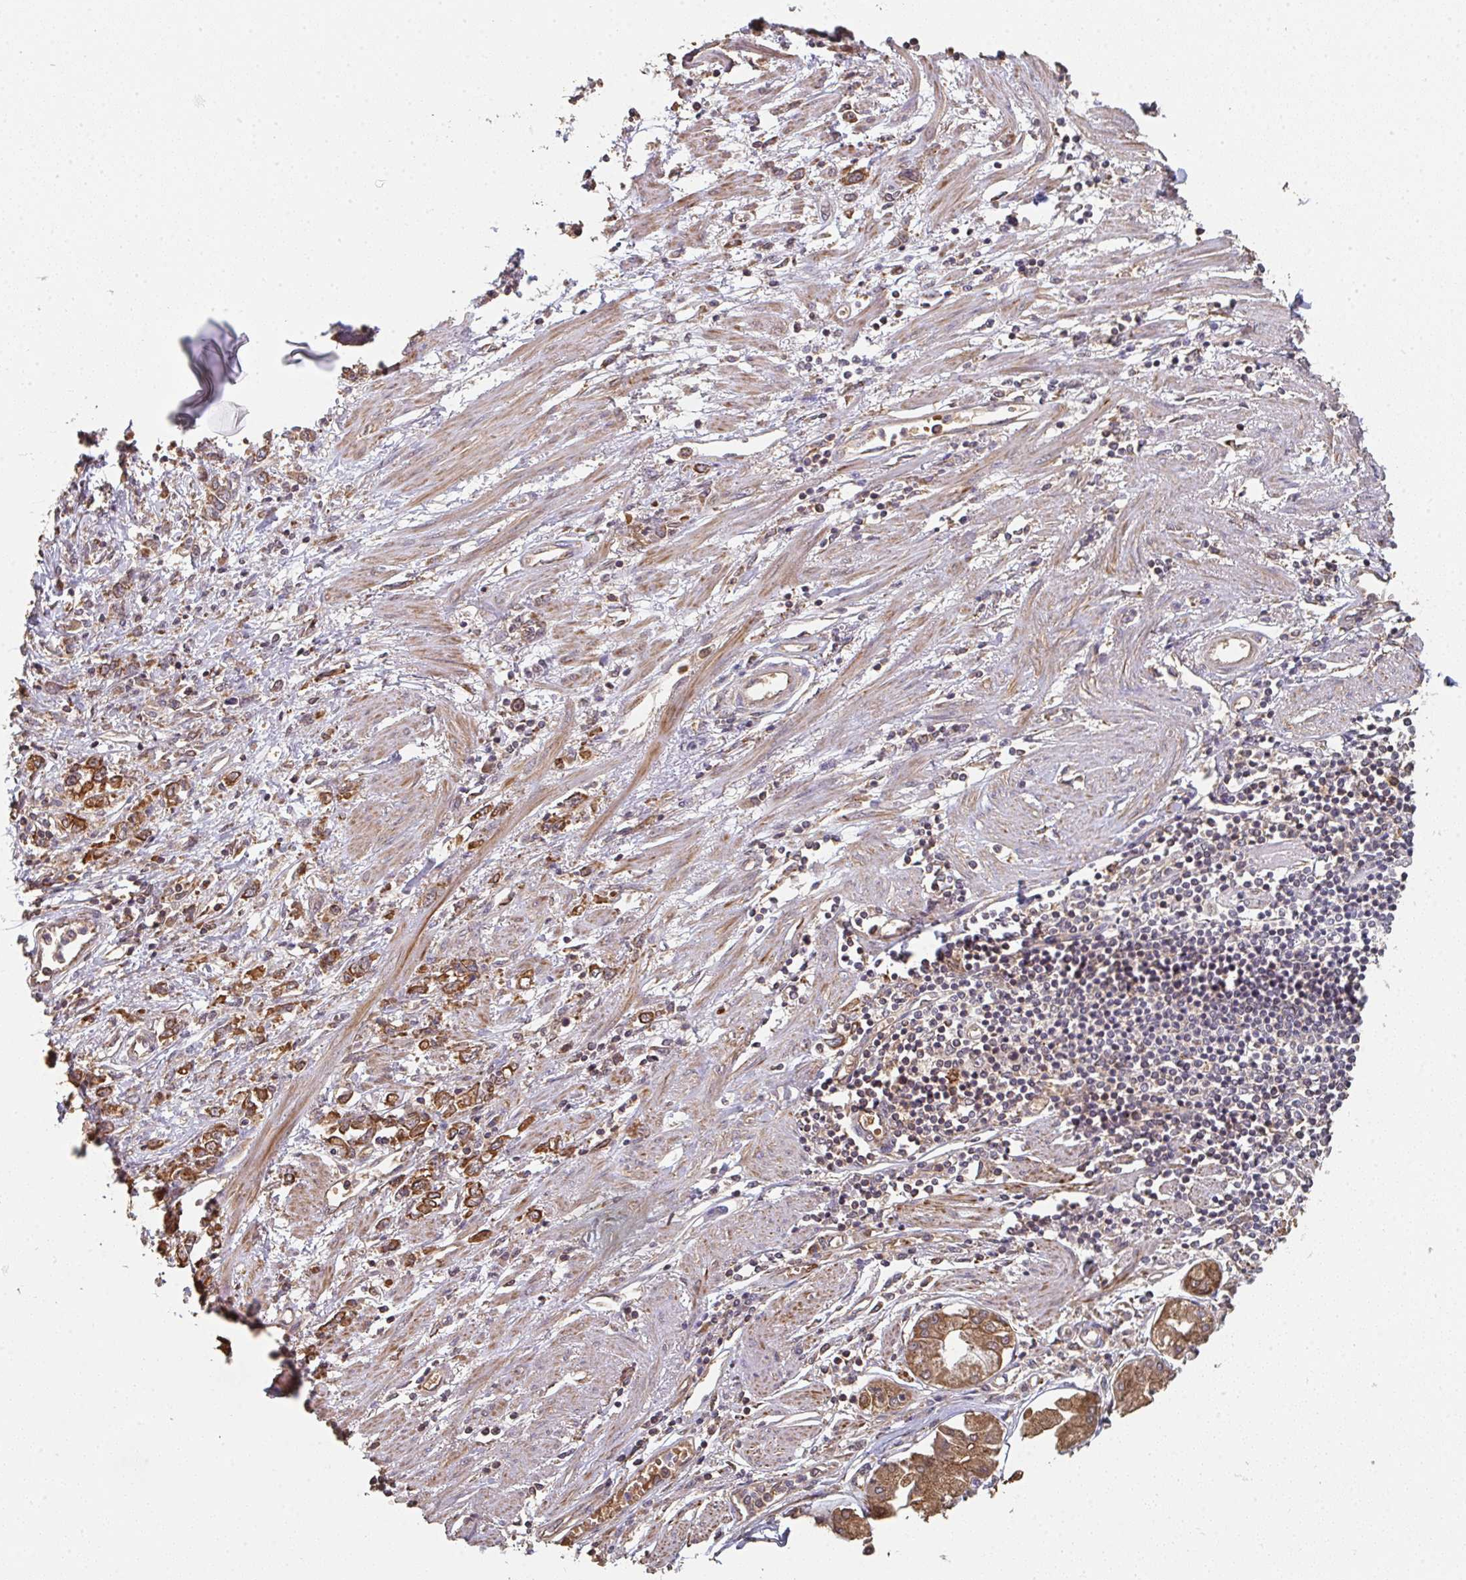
{"staining": {"intensity": "moderate", "quantity": ">75%", "location": "cytoplasmic/membranous"}, "tissue": "stomach cancer", "cell_type": "Tumor cells", "image_type": "cancer", "snomed": [{"axis": "morphology", "description": "Adenocarcinoma, NOS"}, {"axis": "topography", "description": "Stomach"}], "caption": "Immunohistochemical staining of human stomach cancer exhibits moderate cytoplasmic/membranous protein staining in about >75% of tumor cells.", "gene": "POLG", "patient": {"sex": "female", "age": 76}}